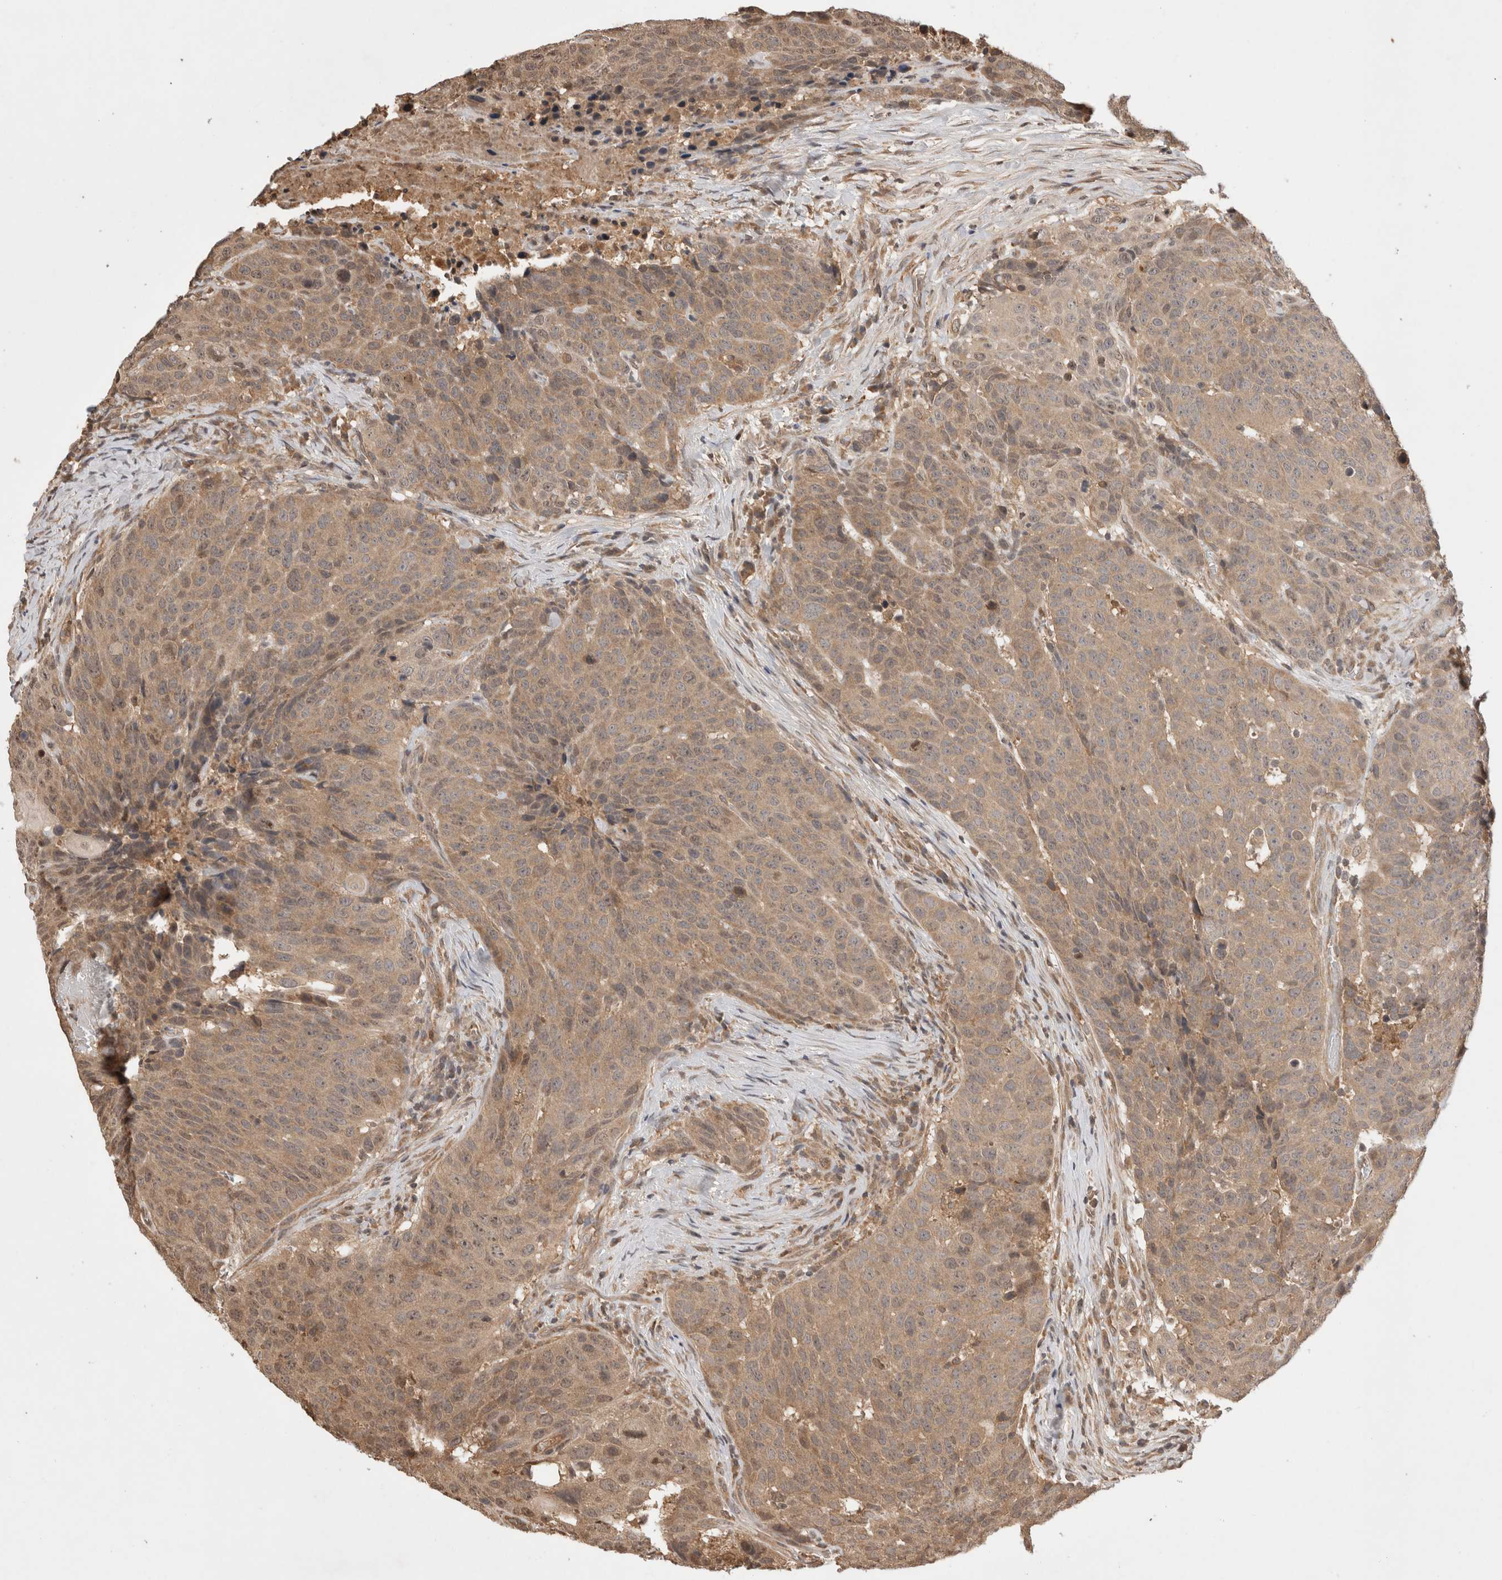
{"staining": {"intensity": "moderate", "quantity": ">75%", "location": "cytoplasmic/membranous"}, "tissue": "head and neck cancer", "cell_type": "Tumor cells", "image_type": "cancer", "snomed": [{"axis": "morphology", "description": "Squamous cell carcinoma, NOS"}, {"axis": "topography", "description": "Head-Neck"}], "caption": "A medium amount of moderate cytoplasmic/membranous positivity is present in approximately >75% of tumor cells in head and neck cancer tissue. (DAB = brown stain, brightfield microscopy at high magnification).", "gene": "PRMT3", "patient": {"sex": "male", "age": 66}}